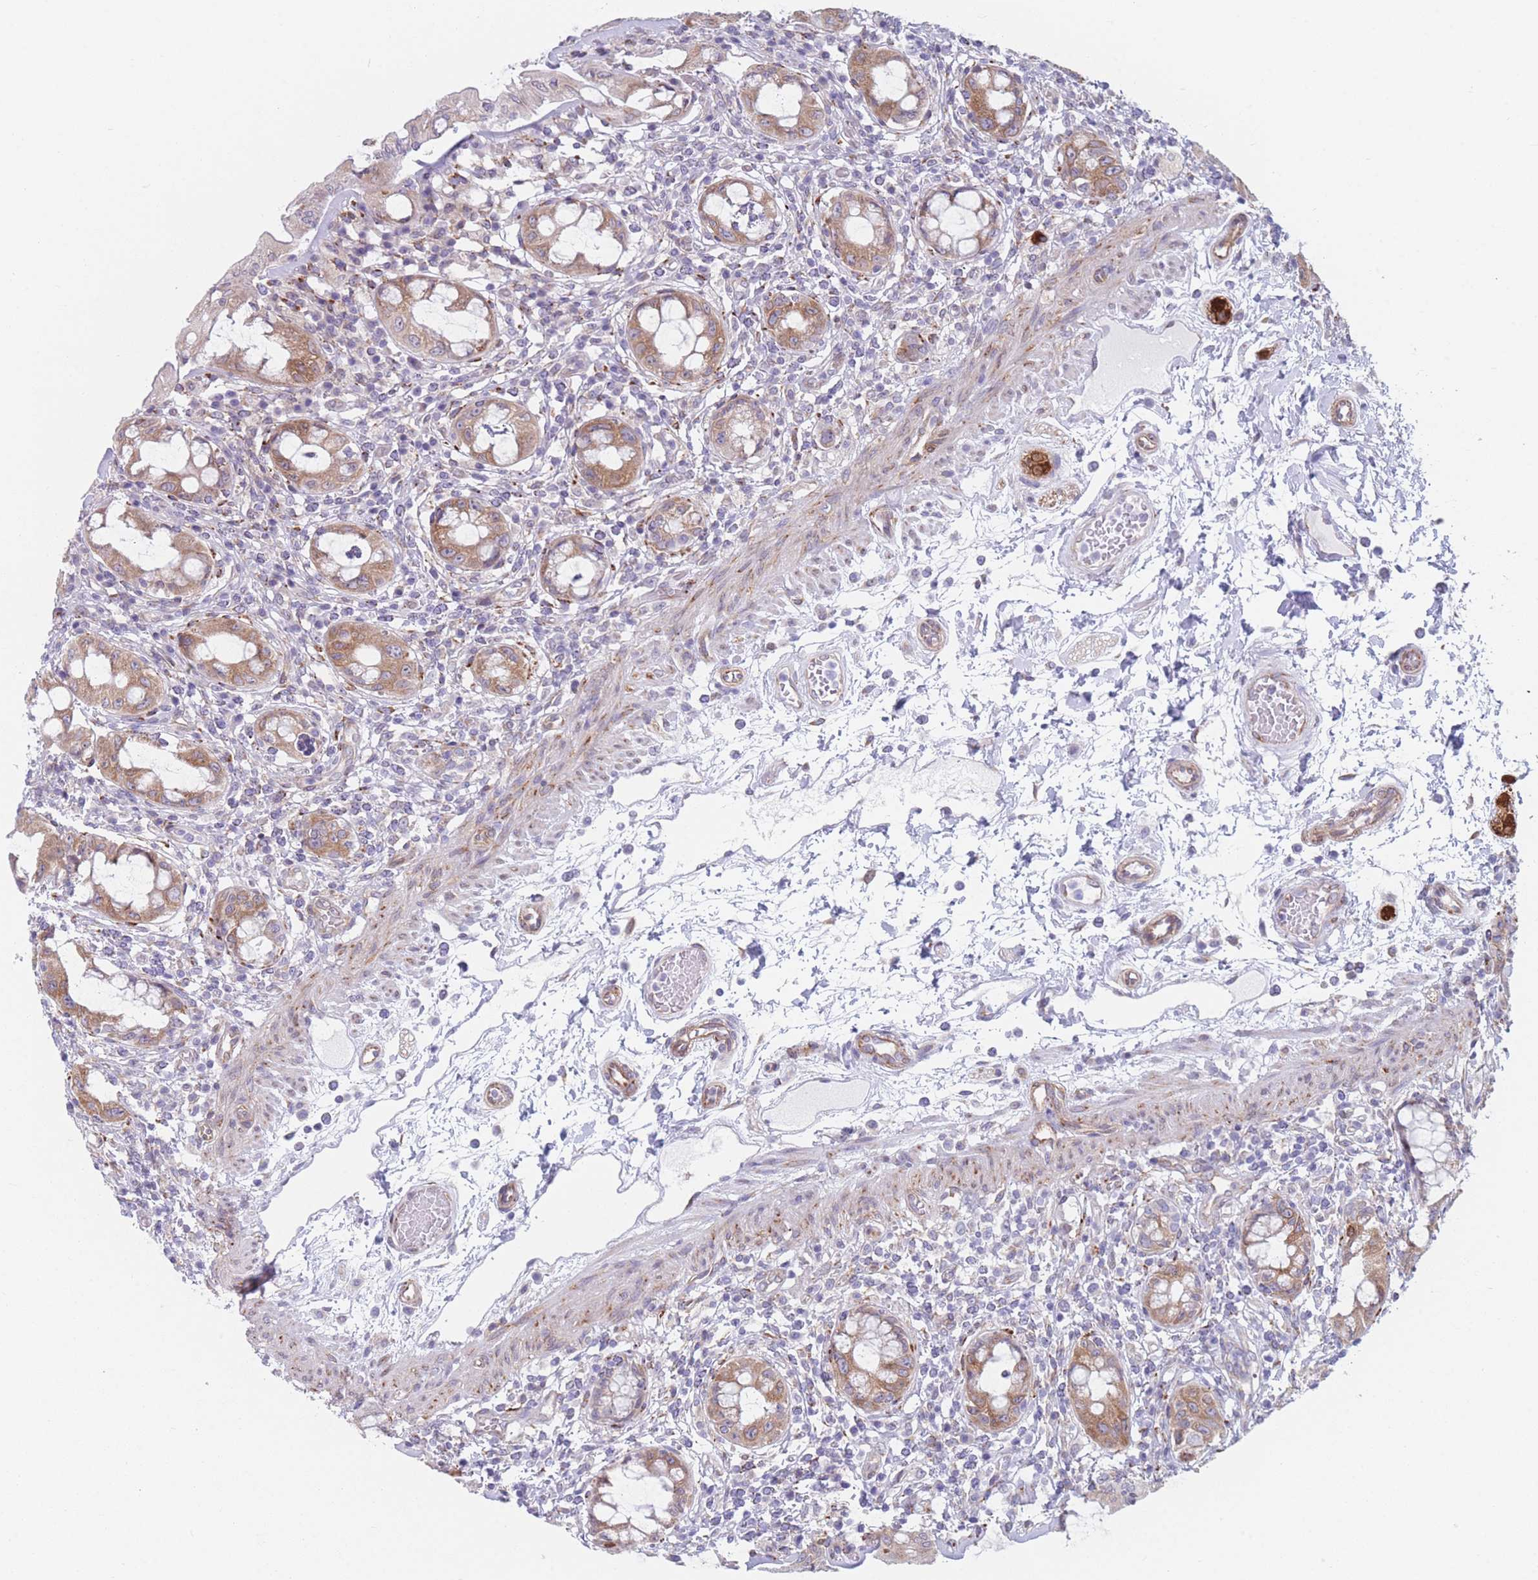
{"staining": {"intensity": "moderate", "quantity": ">75%", "location": "cytoplasmic/membranous"}, "tissue": "rectum", "cell_type": "Glandular cells", "image_type": "normal", "snomed": [{"axis": "morphology", "description": "Normal tissue, NOS"}, {"axis": "topography", "description": "Rectum"}], "caption": "Brown immunohistochemical staining in unremarkable rectum reveals moderate cytoplasmic/membranous expression in about >75% of glandular cells.", "gene": "AK9", "patient": {"sex": "female", "age": 57}}